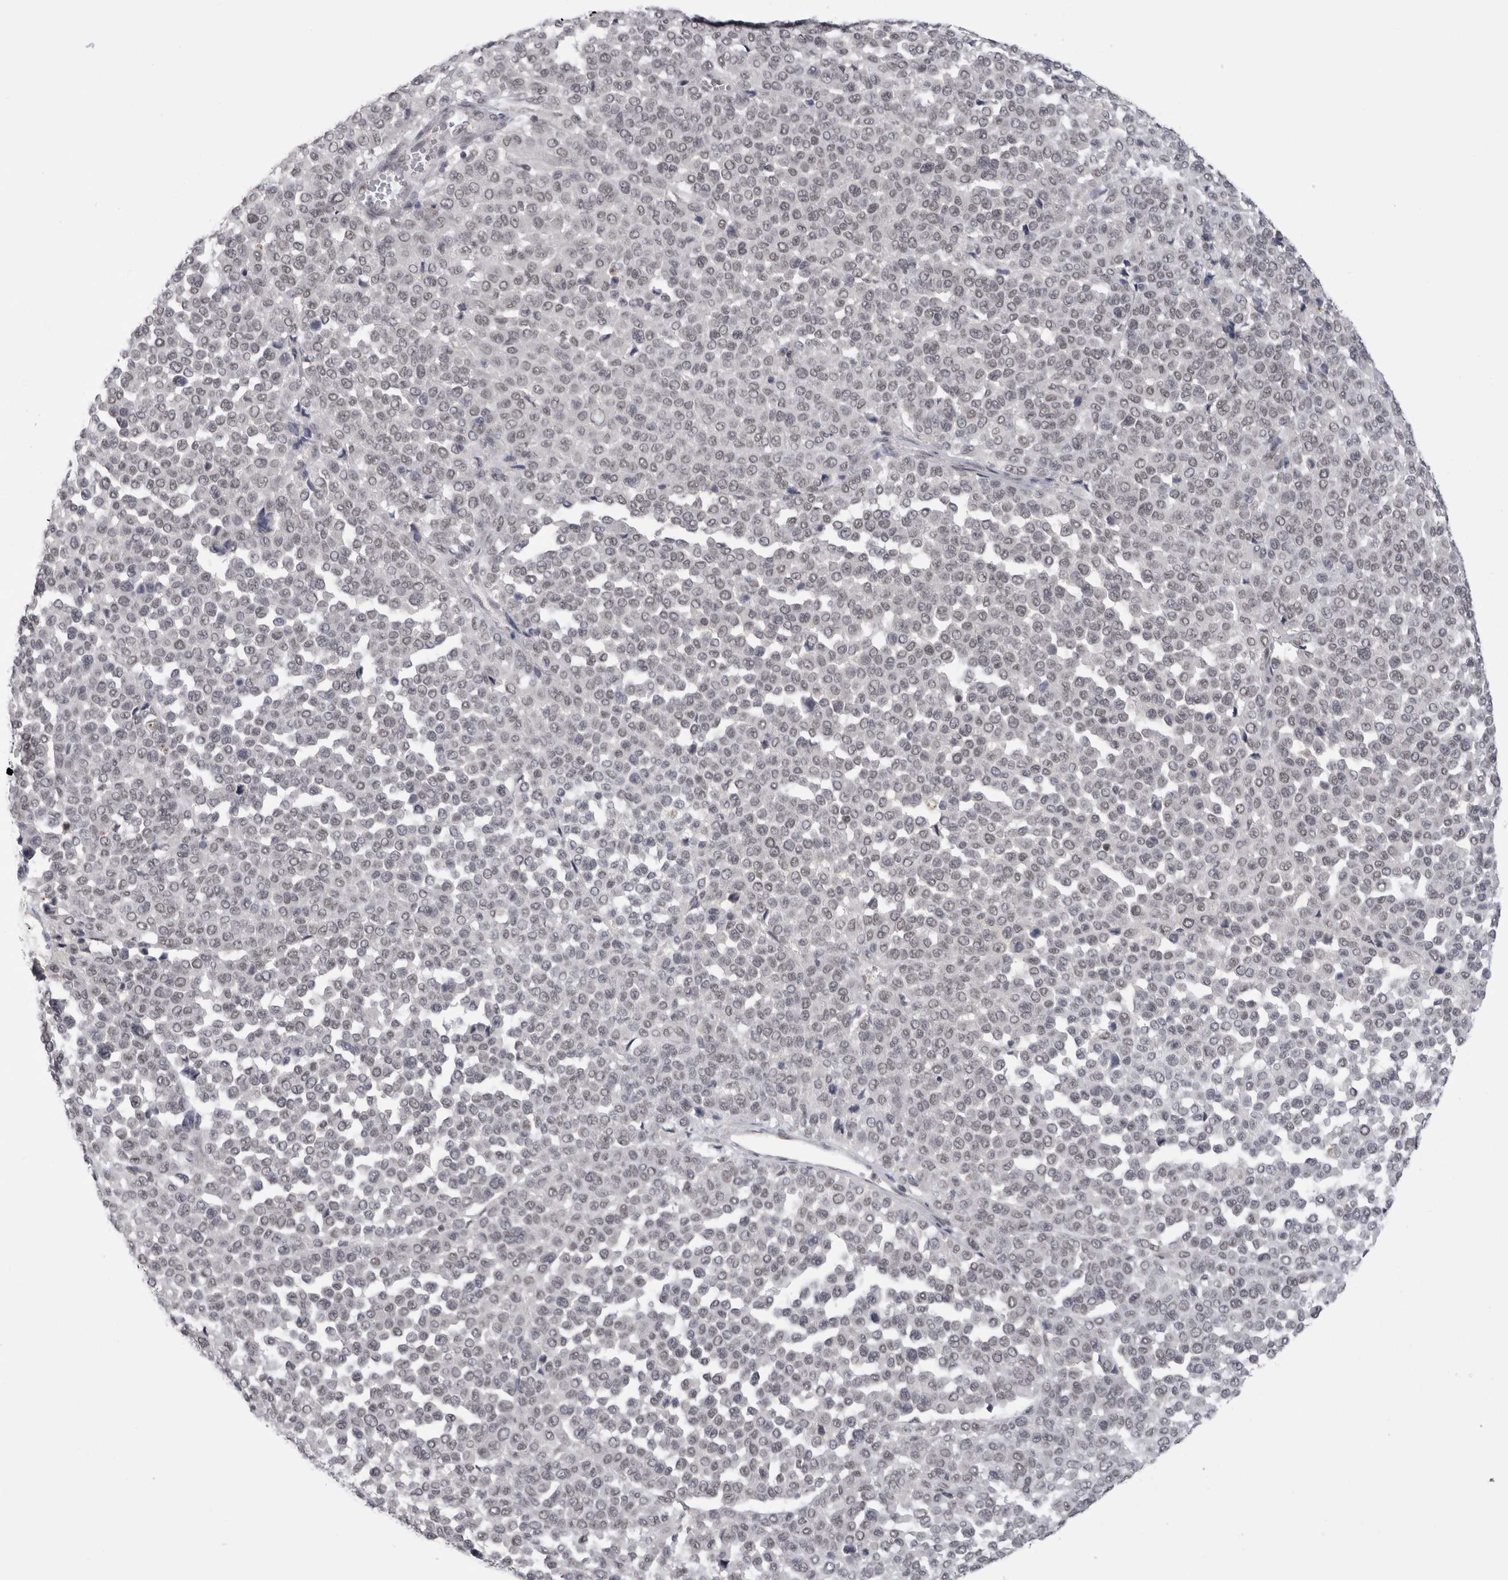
{"staining": {"intensity": "negative", "quantity": "none", "location": "none"}, "tissue": "melanoma", "cell_type": "Tumor cells", "image_type": "cancer", "snomed": [{"axis": "morphology", "description": "Malignant melanoma, Metastatic site"}, {"axis": "topography", "description": "Pancreas"}], "caption": "High power microscopy photomicrograph of an immunohistochemistry photomicrograph of malignant melanoma (metastatic site), revealing no significant expression in tumor cells.", "gene": "PSMB2", "patient": {"sex": "female", "age": 30}}